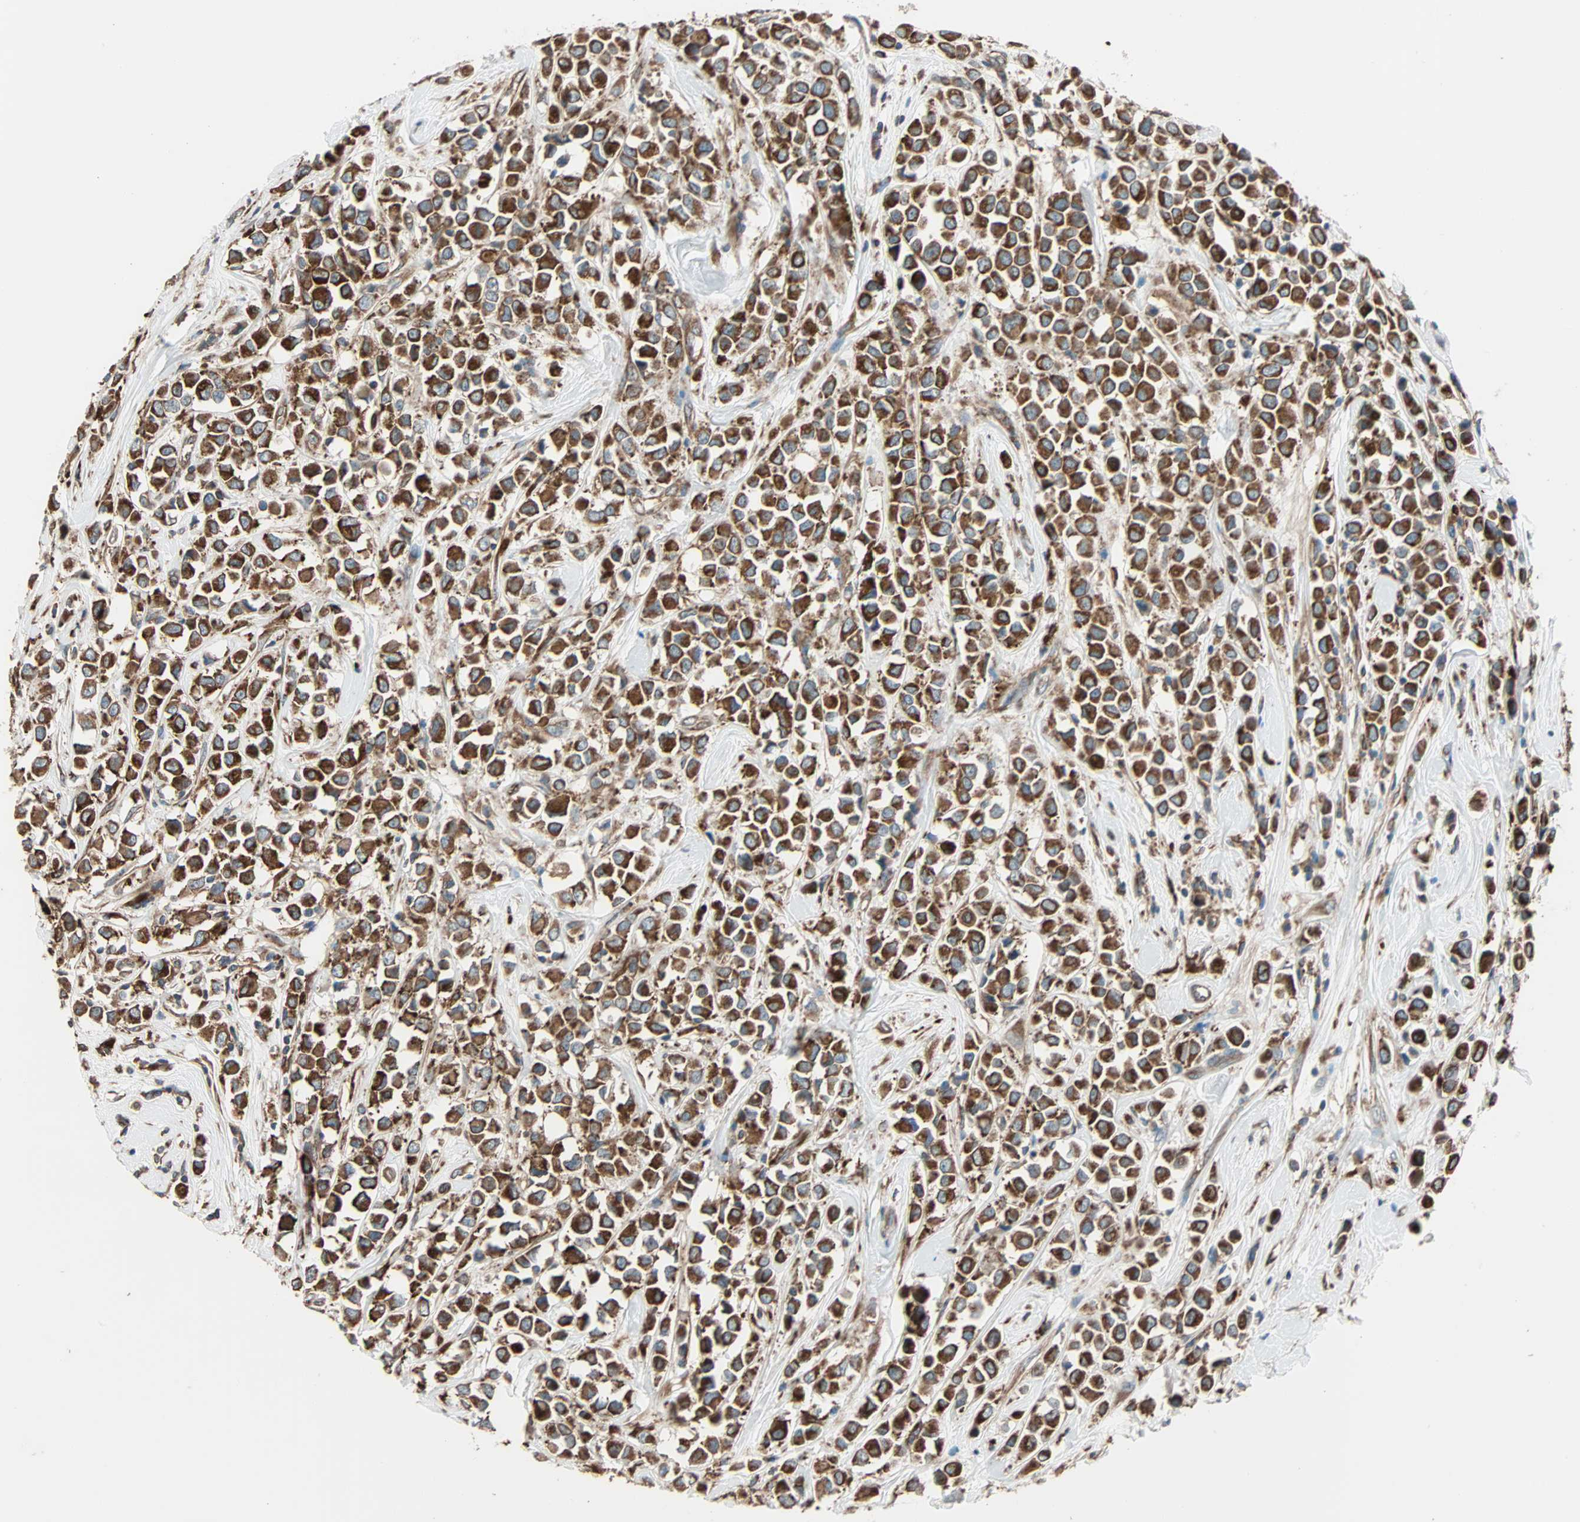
{"staining": {"intensity": "strong", "quantity": ">75%", "location": "cytoplasmic/membranous"}, "tissue": "breast cancer", "cell_type": "Tumor cells", "image_type": "cancer", "snomed": [{"axis": "morphology", "description": "Duct carcinoma"}, {"axis": "topography", "description": "Breast"}], "caption": "Immunohistochemistry staining of breast cancer, which reveals high levels of strong cytoplasmic/membranous staining in about >75% of tumor cells indicating strong cytoplasmic/membranous protein expression. The staining was performed using DAB (brown) for protein detection and nuclei were counterstained in hematoxylin (blue).", "gene": "PHYH", "patient": {"sex": "female", "age": 61}}